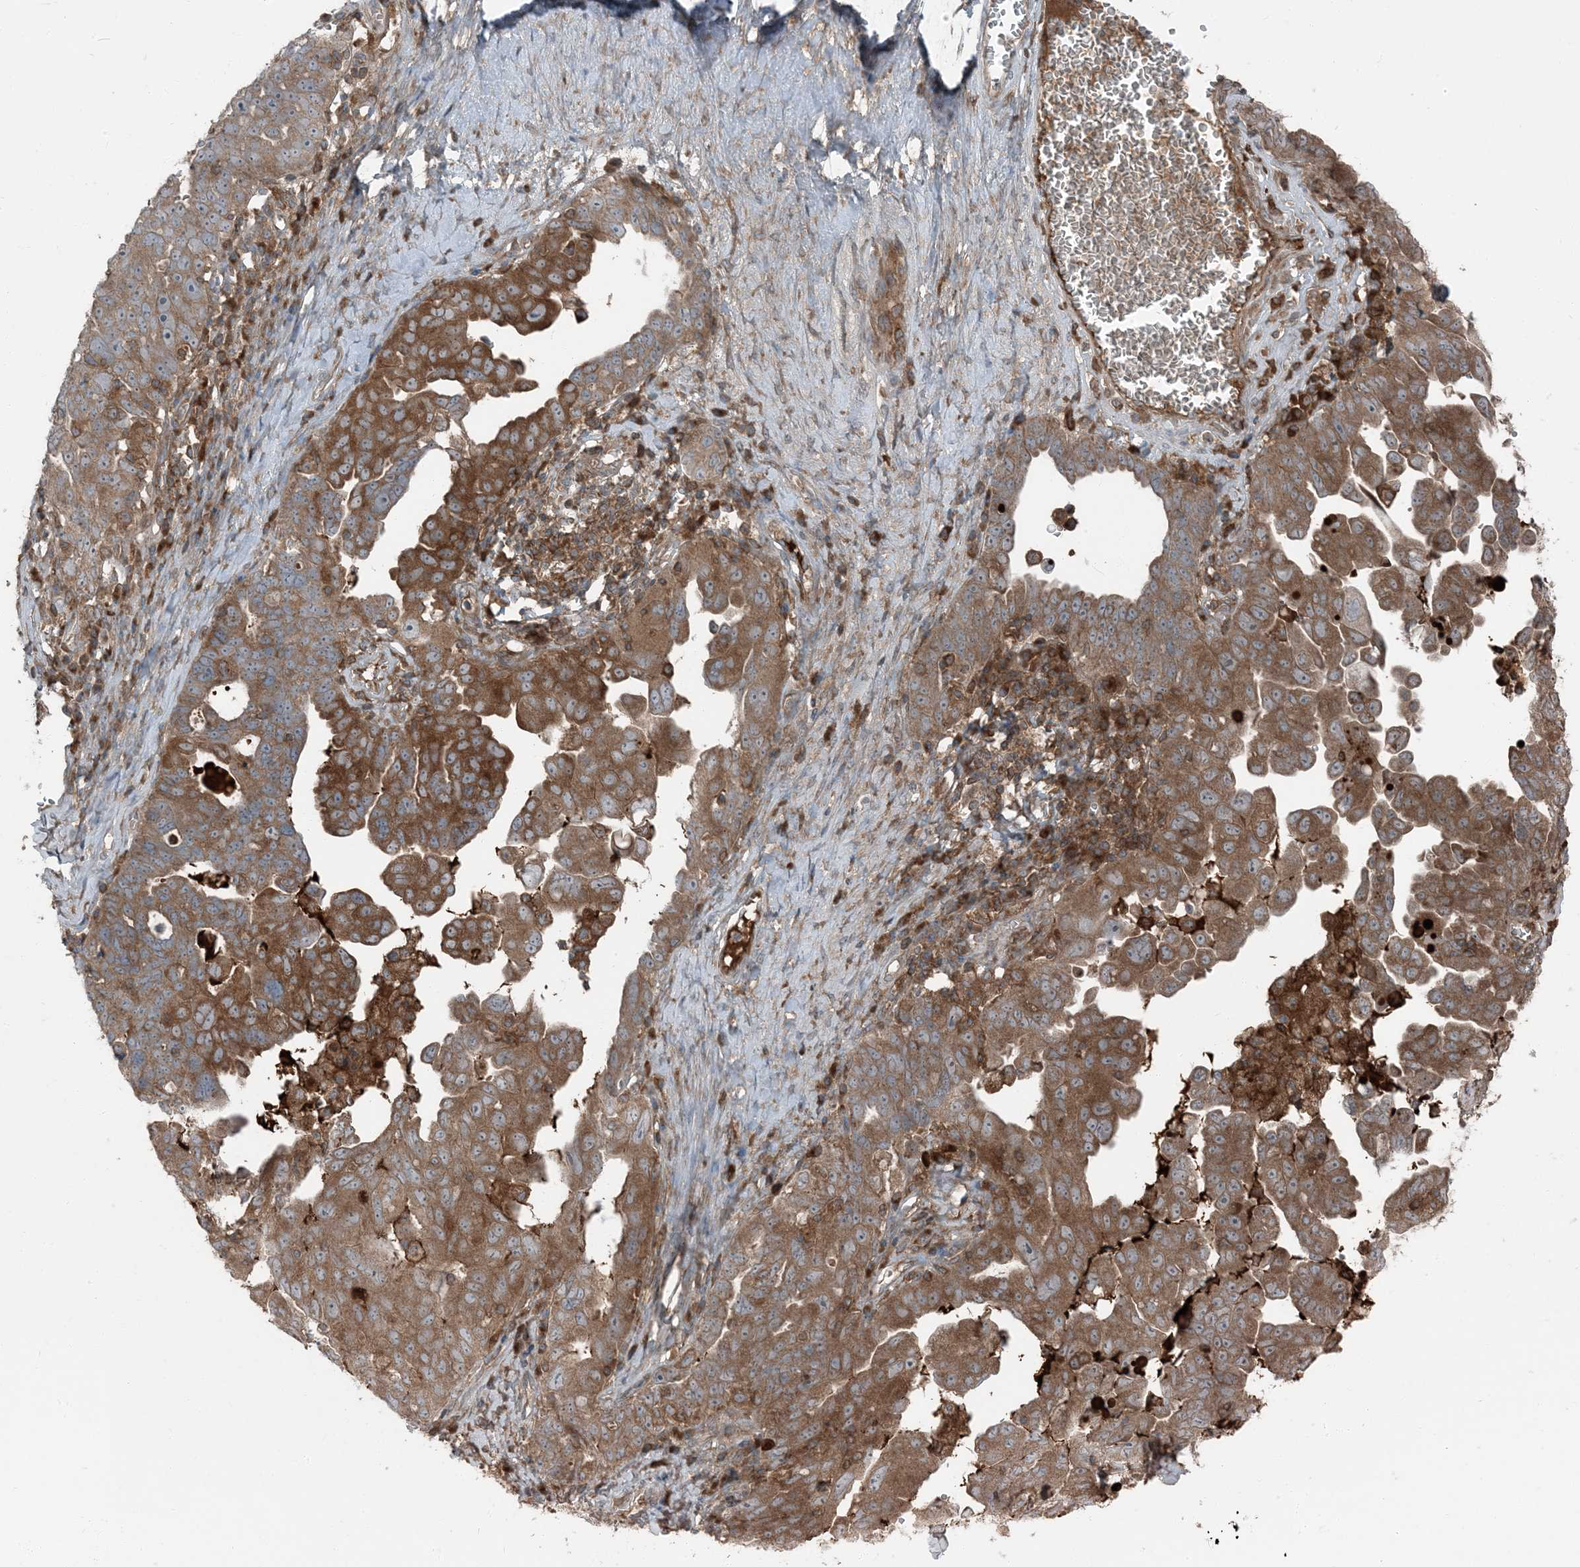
{"staining": {"intensity": "moderate", "quantity": ">75%", "location": "cytoplasmic/membranous"}, "tissue": "ovarian cancer", "cell_type": "Tumor cells", "image_type": "cancer", "snomed": [{"axis": "morphology", "description": "Carcinoma, endometroid"}, {"axis": "topography", "description": "Ovary"}], "caption": "DAB (3,3'-diaminobenzidine) immunohistochemical staining of human ovarian cancer demonstrates moderate cytoplasmic/membranous protein staining in approximately >75% of tumor cells. (Stains: DAB (3,3'-diaminobenzidine) in brown, nuclei in blue, Microscopy: brightfield microscopy at high magnification).", "gene": "RAB3GAP1", "patient": {"sex": "female", "age": 62}}